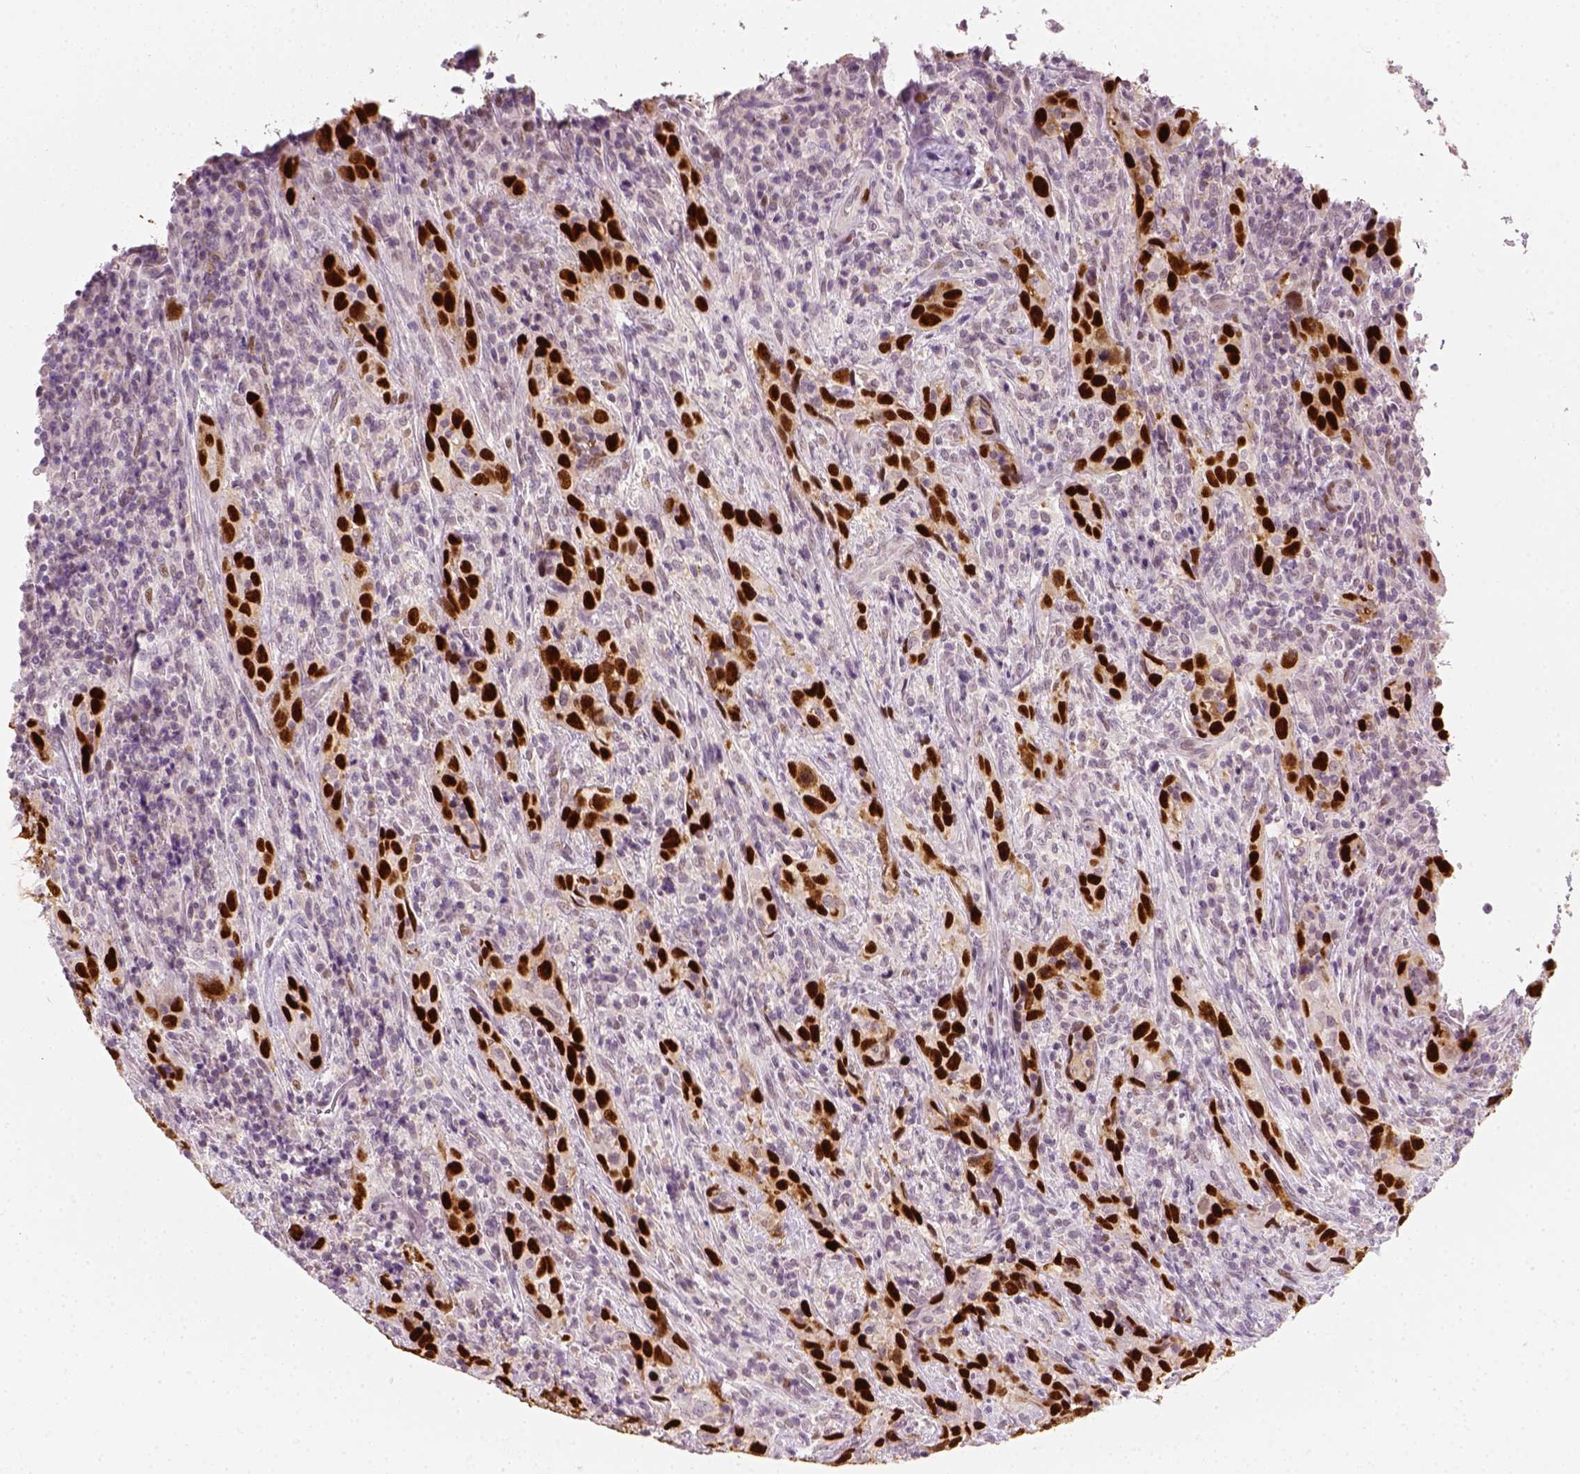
{"staining": {"intensity": "strong", "quantity": ">75%", "location": "nuclear"}, "tissue": "urothelial cancer", "cell_type": "Tumor cells", "image_type": "cancer", "snomed": [{"axis": "morphology", "description": "Urothelial carcinoma, NOS"}, {"axis": "morphology", "description": "Urothelial carcinoma, High grade"}, {"axis": "topography", "description": "Urinary bladder"}], "caption": "DAB immunohistochemical staining of human transitional cell carcinoma displays strong nuclear protein expression in approximately >75% of tumor cells.", "gene": "TP53", "patient": {"sex": "female", "age": 64}}